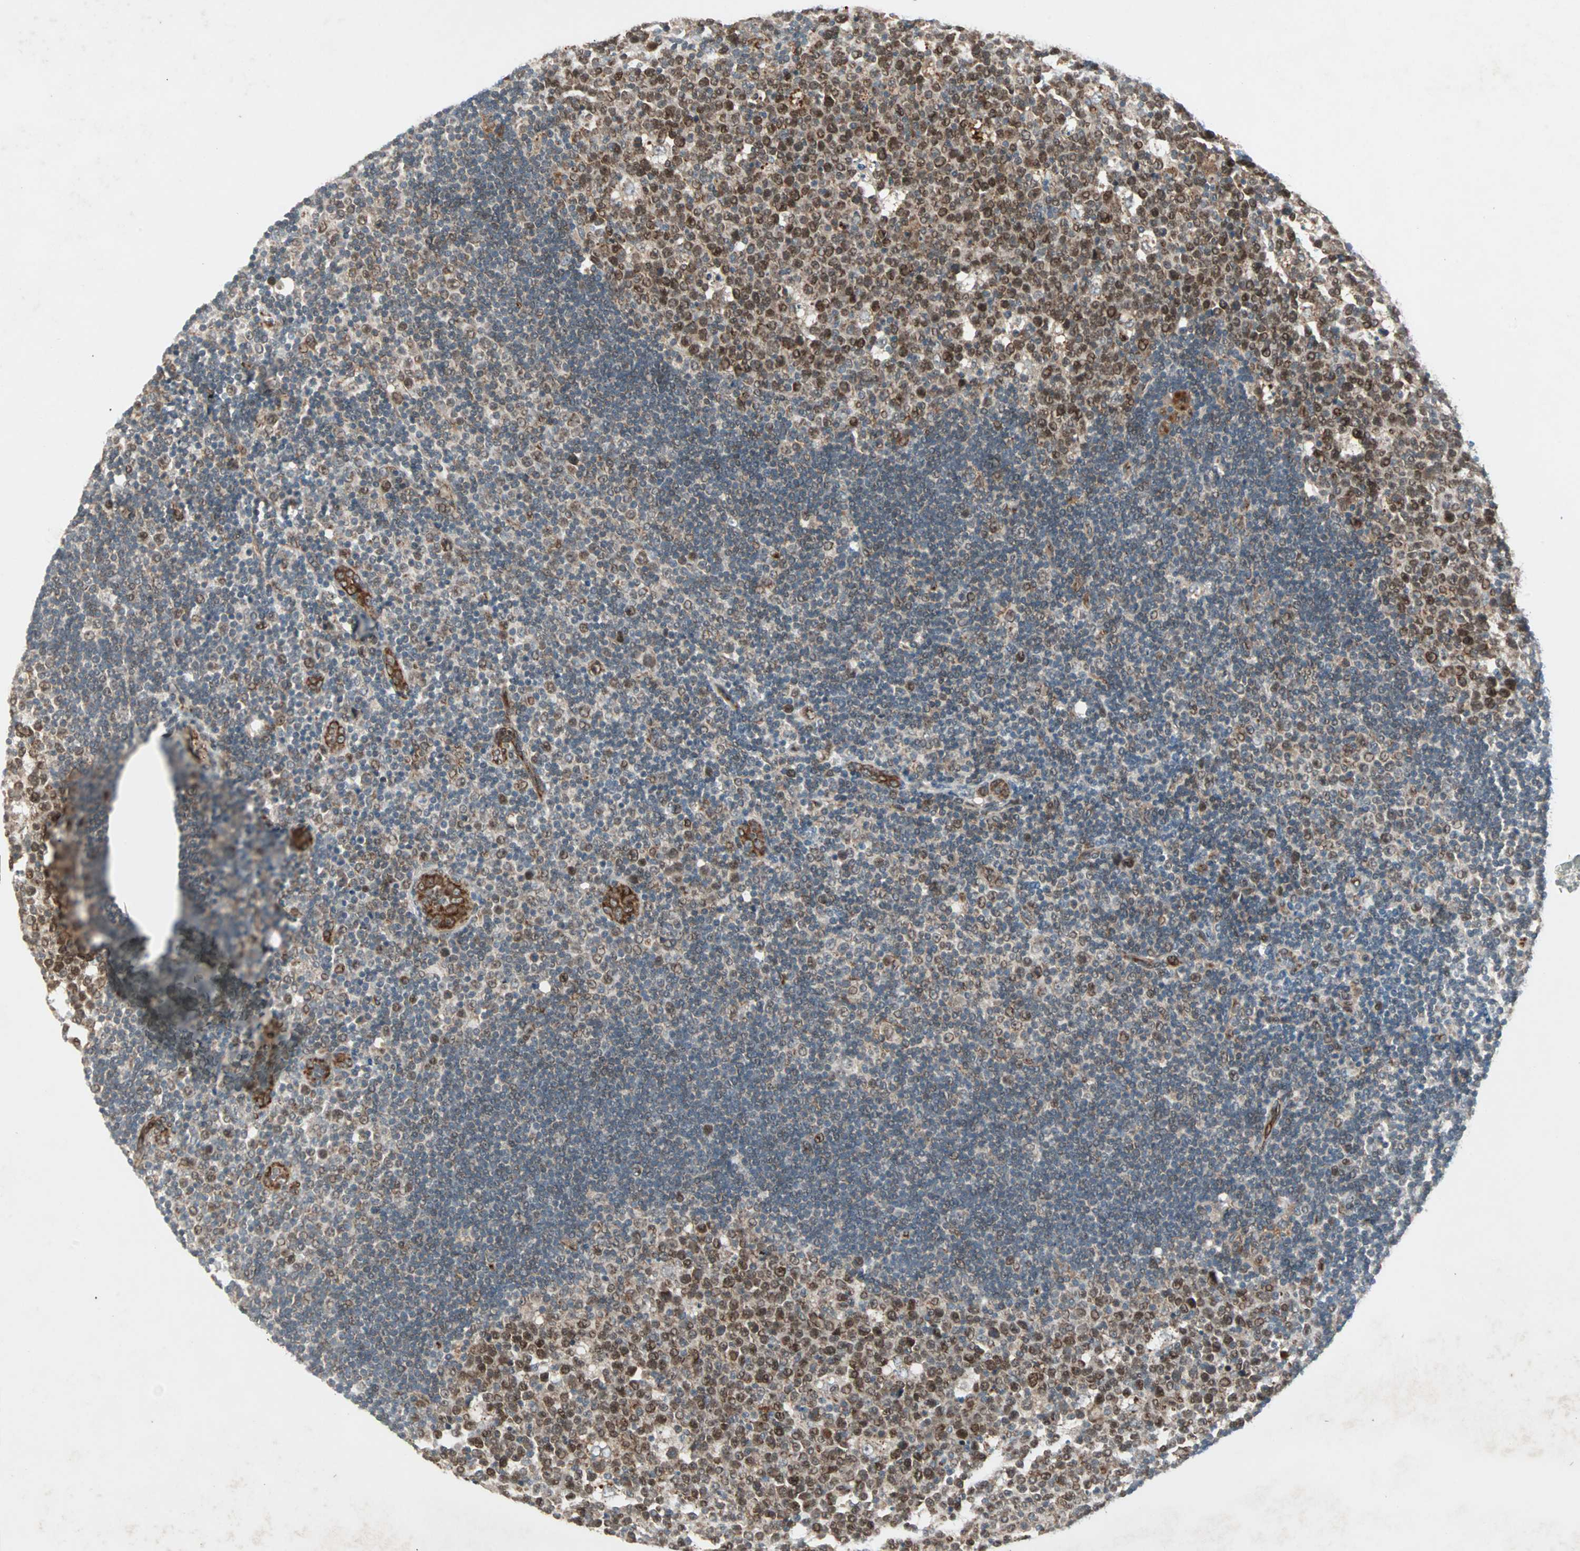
{"staining": {"intensity": "strong", "quantity": ">75%", "location": "cytoplasmic/membranous,nuclear"}, "tissue": "lymph node", "cell_type": "Germinal center cells", "image_type": "normal", "snomed": [{"axis": "morphology", "description": "Normal tissue, NOS"}, {"axis": "topography", "description": "Lymph node"}, {"axis": "topography", "description": "Salivary gland"}], "caption": "Strong cytoplasmic/membranous,nuclear protein staining is present in about >75% of germinal center cells in lymph node.", "gene": "ZNF37A", "patient": {"sex": "male", "age": 8}}